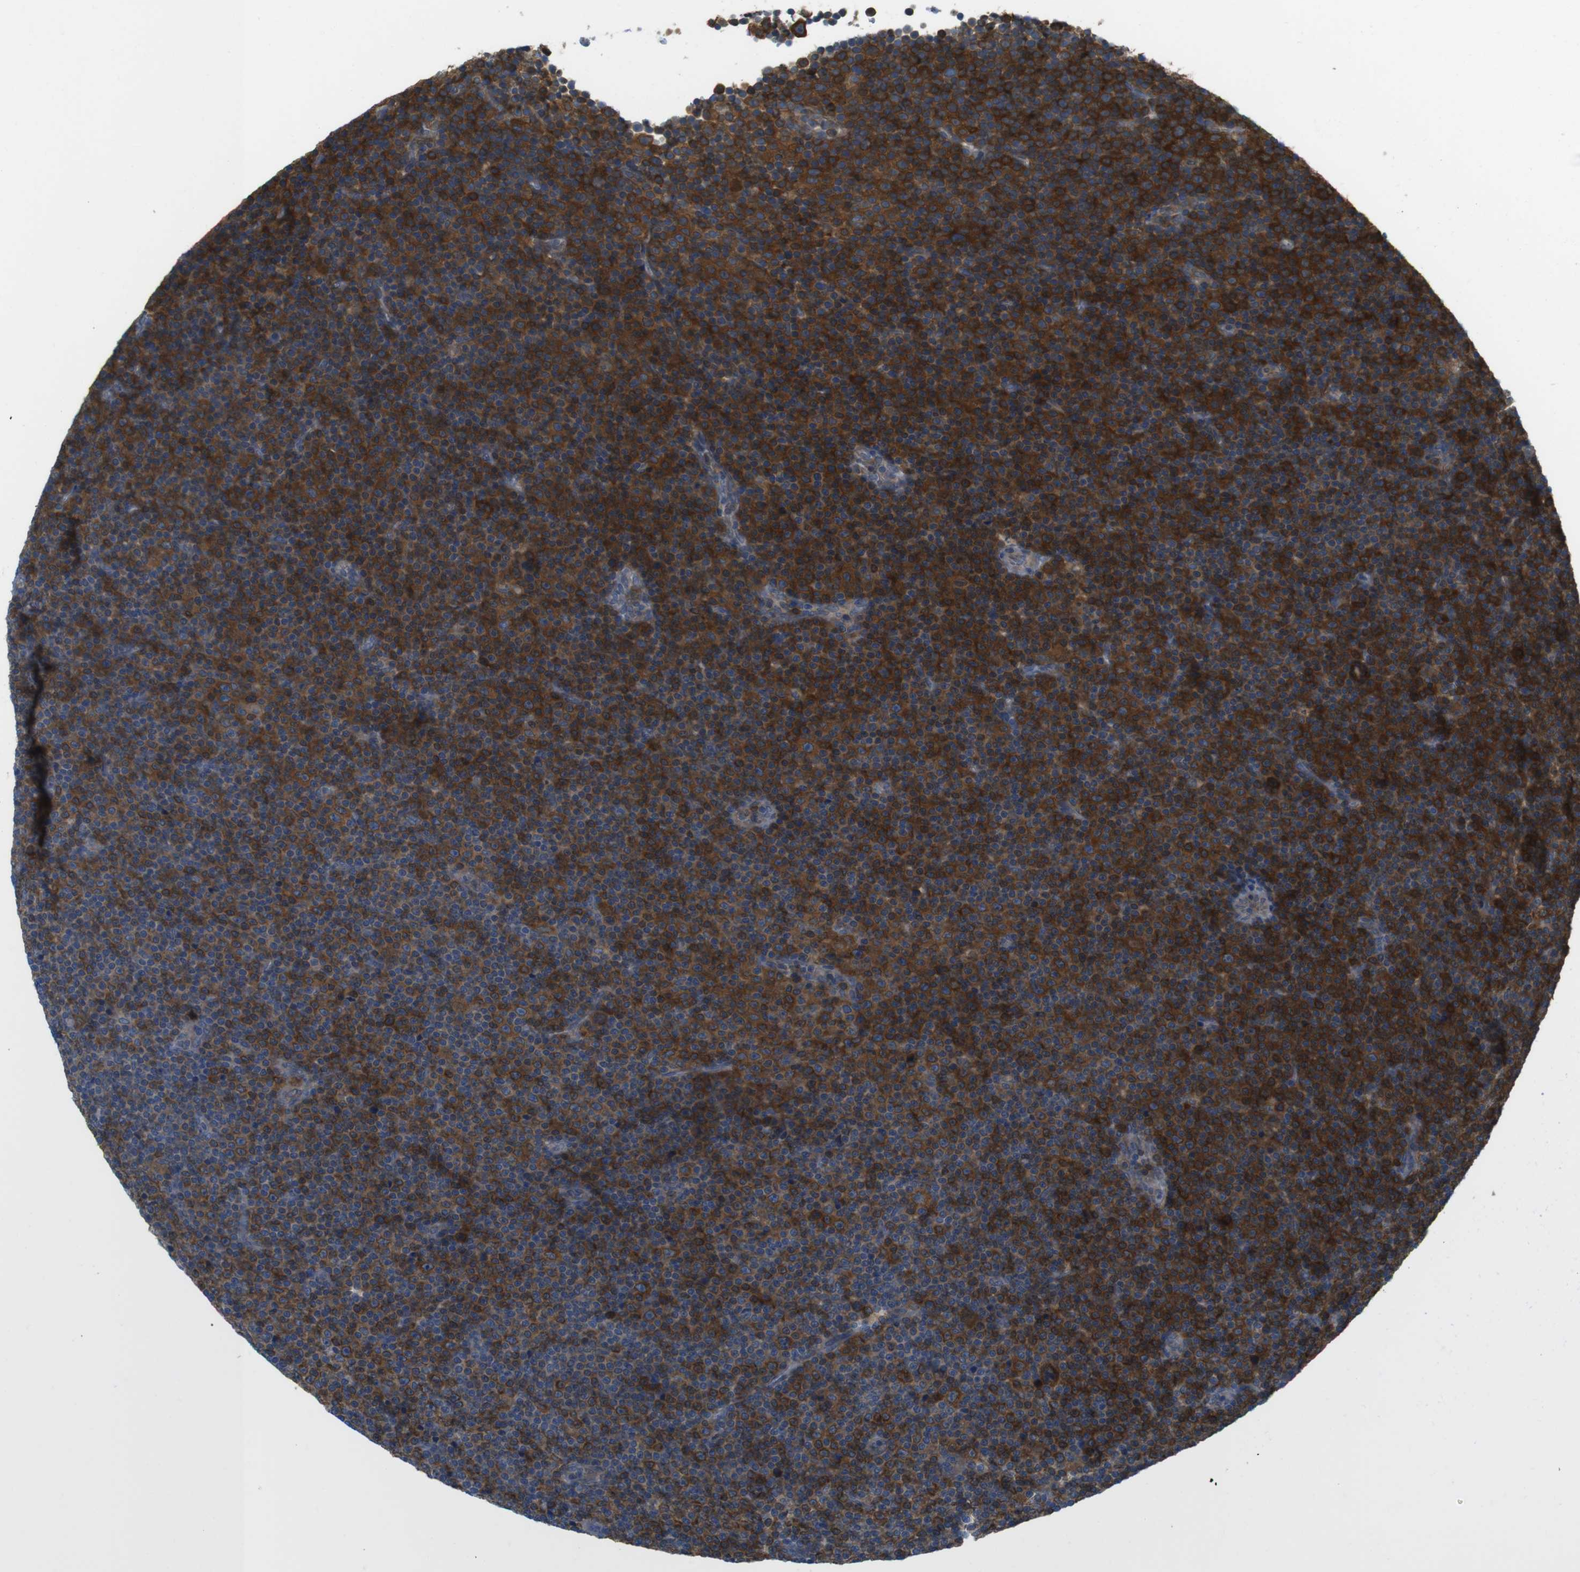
{"staining": {"intensity": "strong", "quantity": ">75%", "location": "cytoplasmic/membranous"}, "tissue": "lymphoma", "cell_type": "Tumor cells", "image_type": "cancer", "snomed": [{"axis": "morphology", "description": "Malignant lymphoma, non-Hodgkin's type, Low grade"}, {"axis": "topography", "description": "Lymph node"}], "caption": "Immunohistochemical staining of lymphoma reveals high levels of strong cytoplasmic/membranous protein staining in about >75% of tumor cells.", "gene": "MTHFD1", "patient": {"sex": "female", "age": 67}}